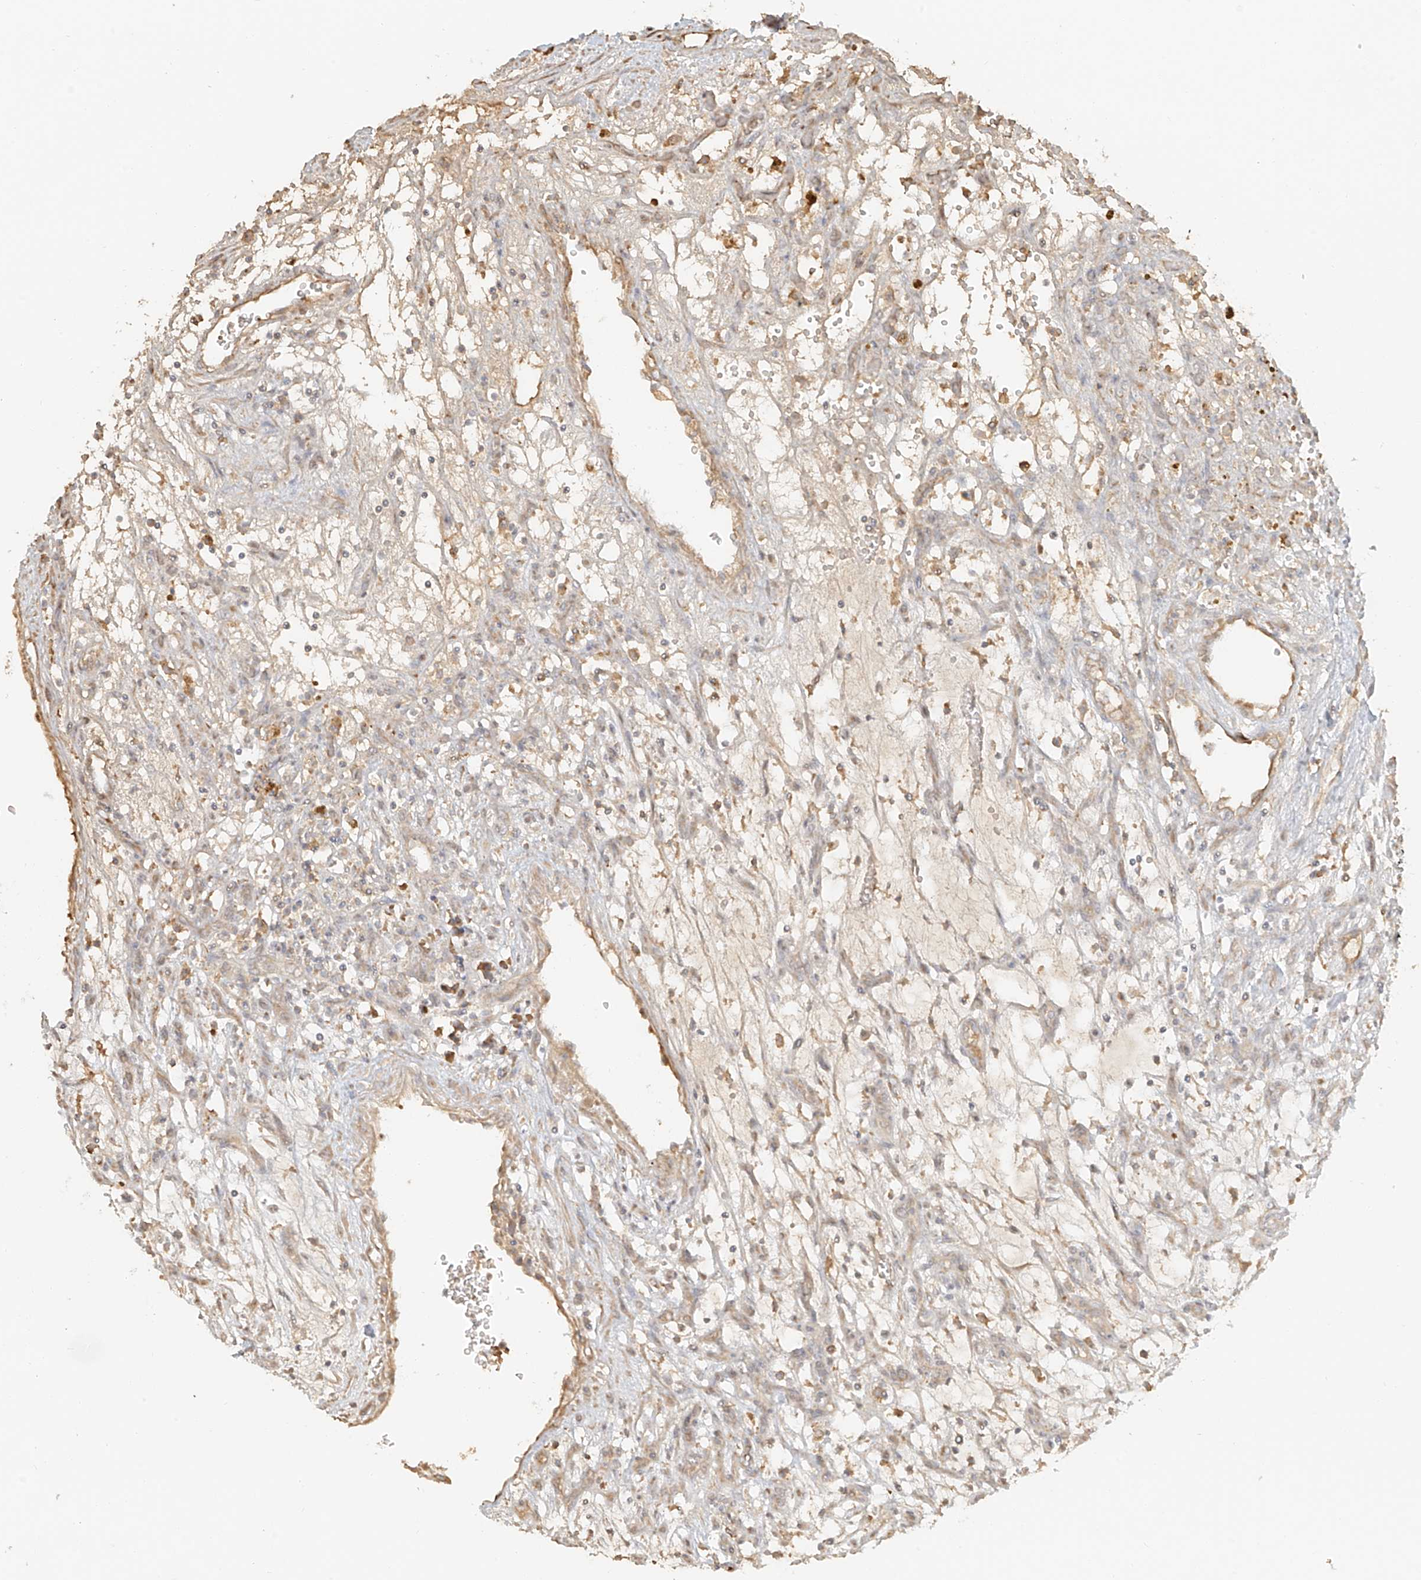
{"staining": {"intensity": "weak", "quantity": ">75%", "location": "cytoplasmic/membranous"}, "tissue": "renal cancer", "cell_type": "Tumor cells", "image_type": "cancer", "snomed": [{"axis": "morphology", "description": "Adenocarcinoma, NOS"}, {"axis": "topography", "description": "Kidney"}], "caption": "High-magnification brightfield microscopy of renal cancer (adenocarcinoma) stained with DAB (3,3'-diaminobenzidine) (brown) and counterstained with hematoxylin (blue). tumor cells exhibit weak cytoplasmic/membranous staining is present in about>75% of cells. (DAB IHC with brightfield microscopy, high magnification).", "gene": "UPK1B", "patient": {"sex": "female", "age": 57}}